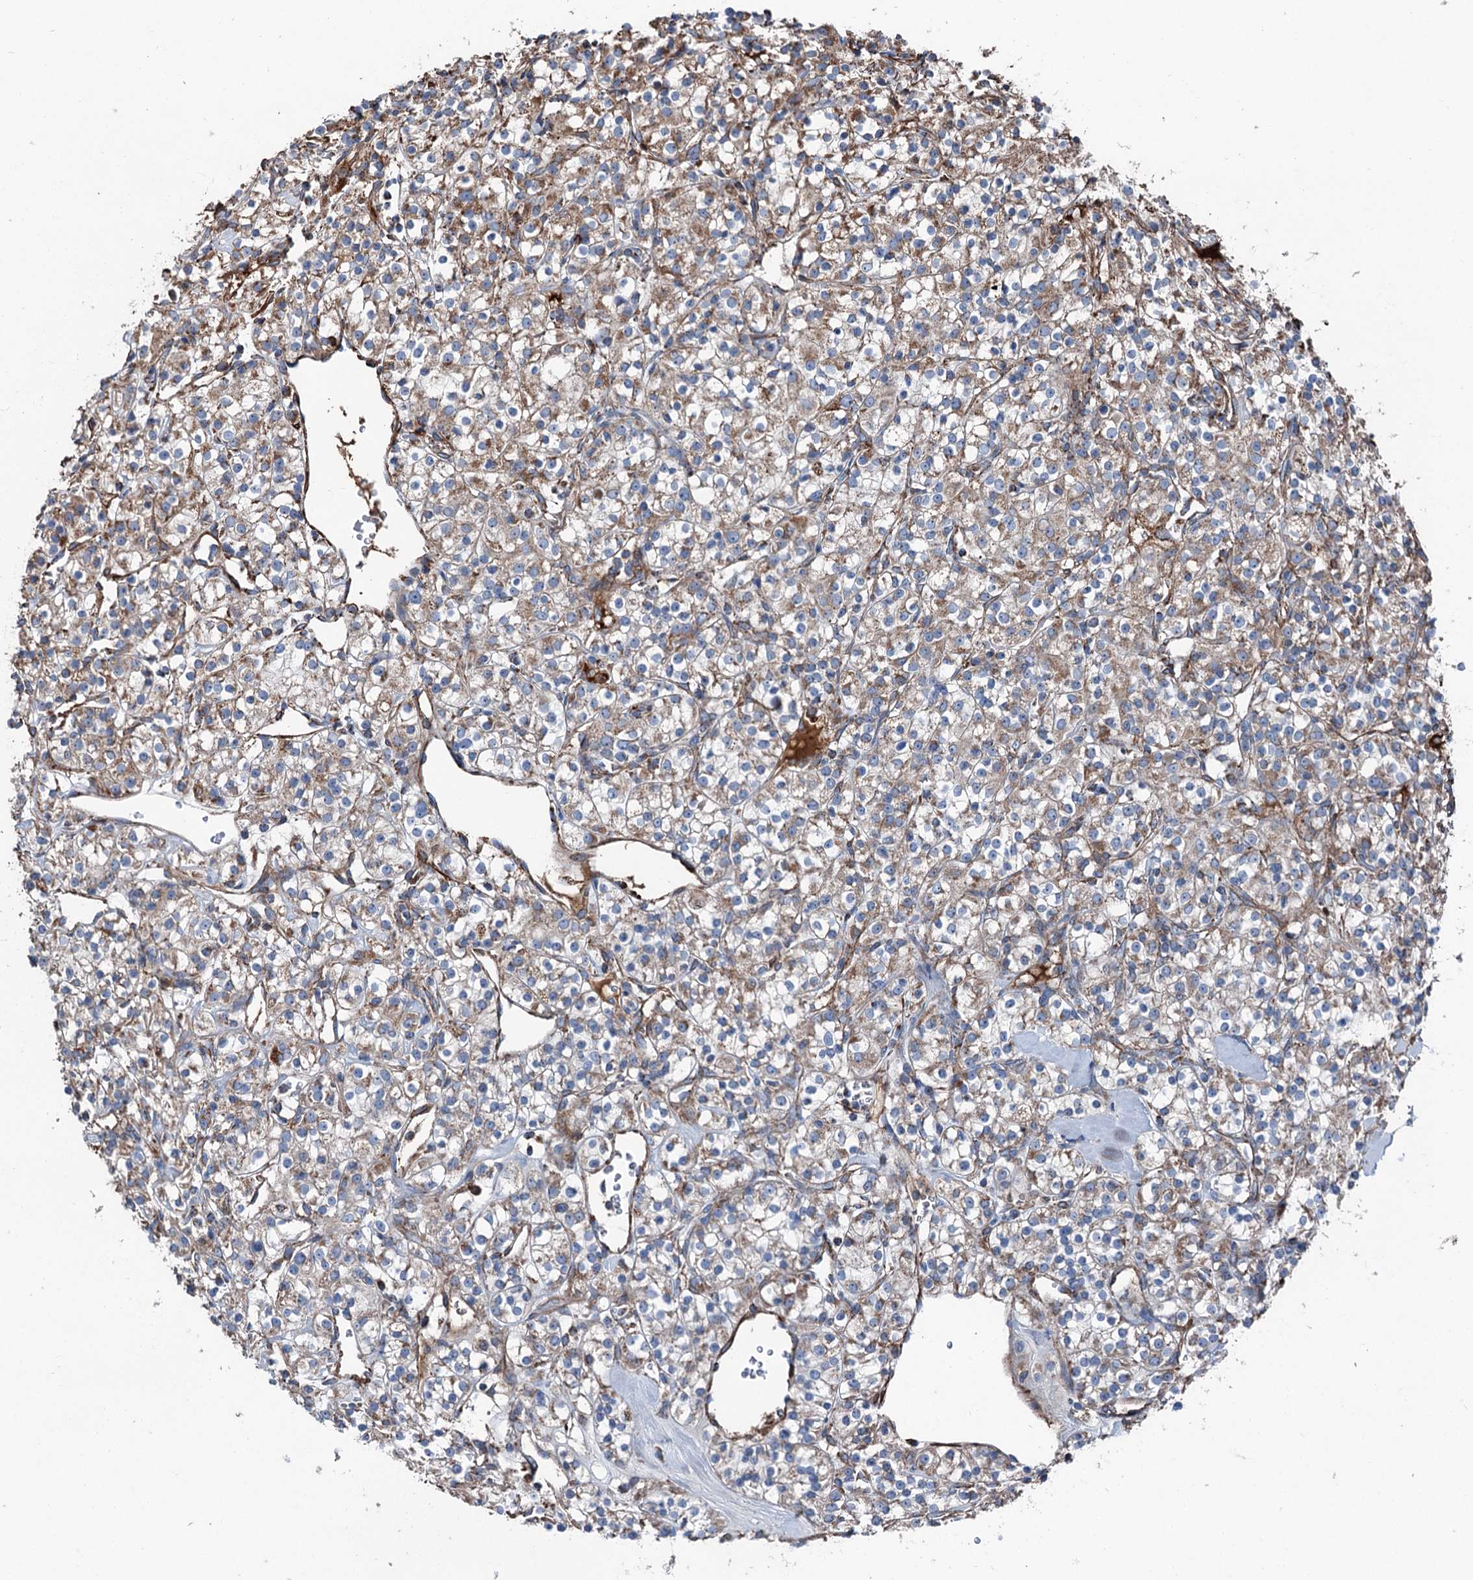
{"staining": {"intensity": "moderate", "quantity": "25%-75%", "location": "cytoplasmic/membranous"}, "tissue": "renal cancer", "cell_type": "Tumor cells", "image_type": "cancer", "snomed": [{"axis": "morphology", "description": "Adenocarcinoma, NOS"}, {"axis": "topography", "description": "Kidney"}], "caption": "A photomicrograph showing moderate cytoplasmic/membranous positivity in about 25%-75% of tumor cells in adenocarcinoma (renal), as visualized by brown immunohistochemical staining.", "gene": "DDIAS", "patient": {"sex": "male", "age": 77}}